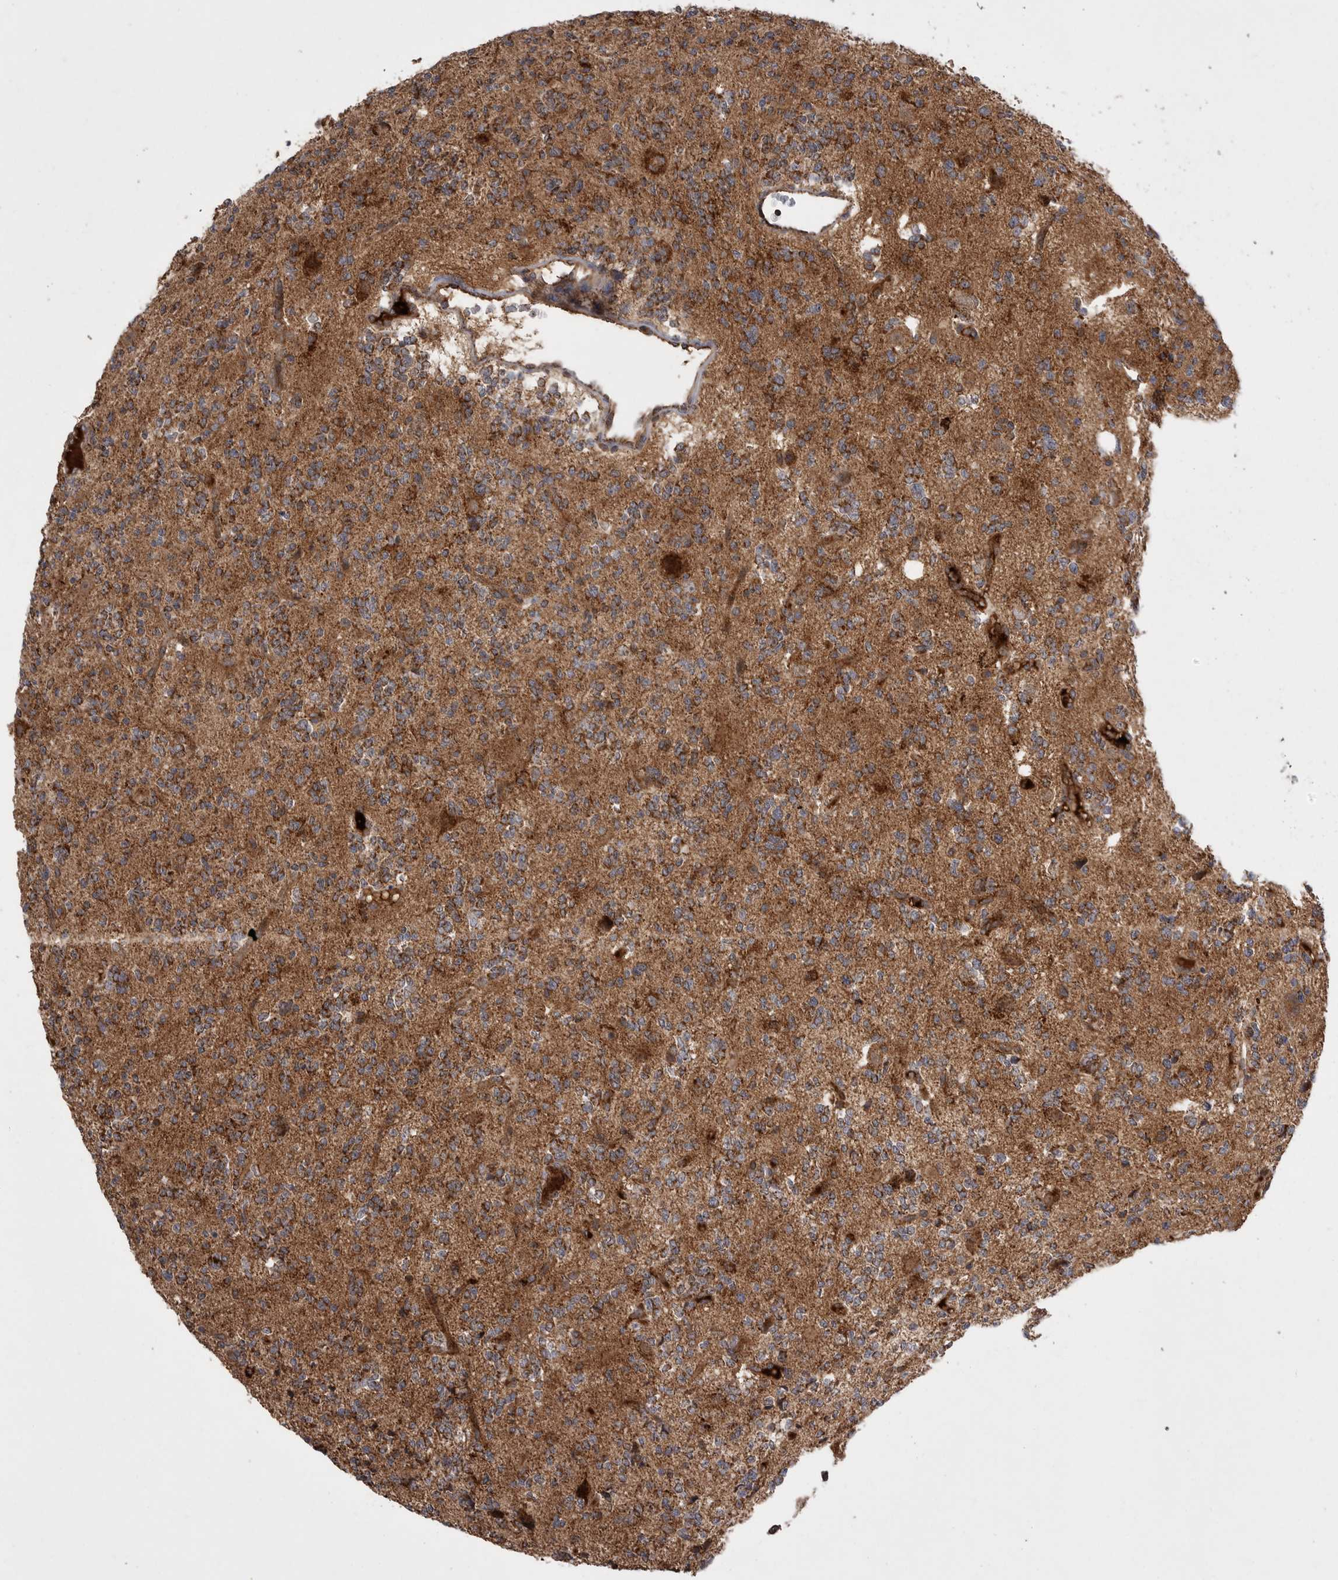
{"staining": {"intensity": "strong", "quantity": ">75%", "location": "cytoplasmic/membranous"}, "tissue": "glioma", "cell_type": "Tumor cells", "image_type": "cancer", "snomed": [{"axis": "morphology", "description": "Glioma, malignant, High grade"}, {"axis": "topography", "description": "Brain"}], "caption": "Strong cytoplasmic/membranous expression is appreciated in about >75% of tumor cells in glioma.", "gene": "KYAT3", "patient": {"sex": "female", "age": 62}}